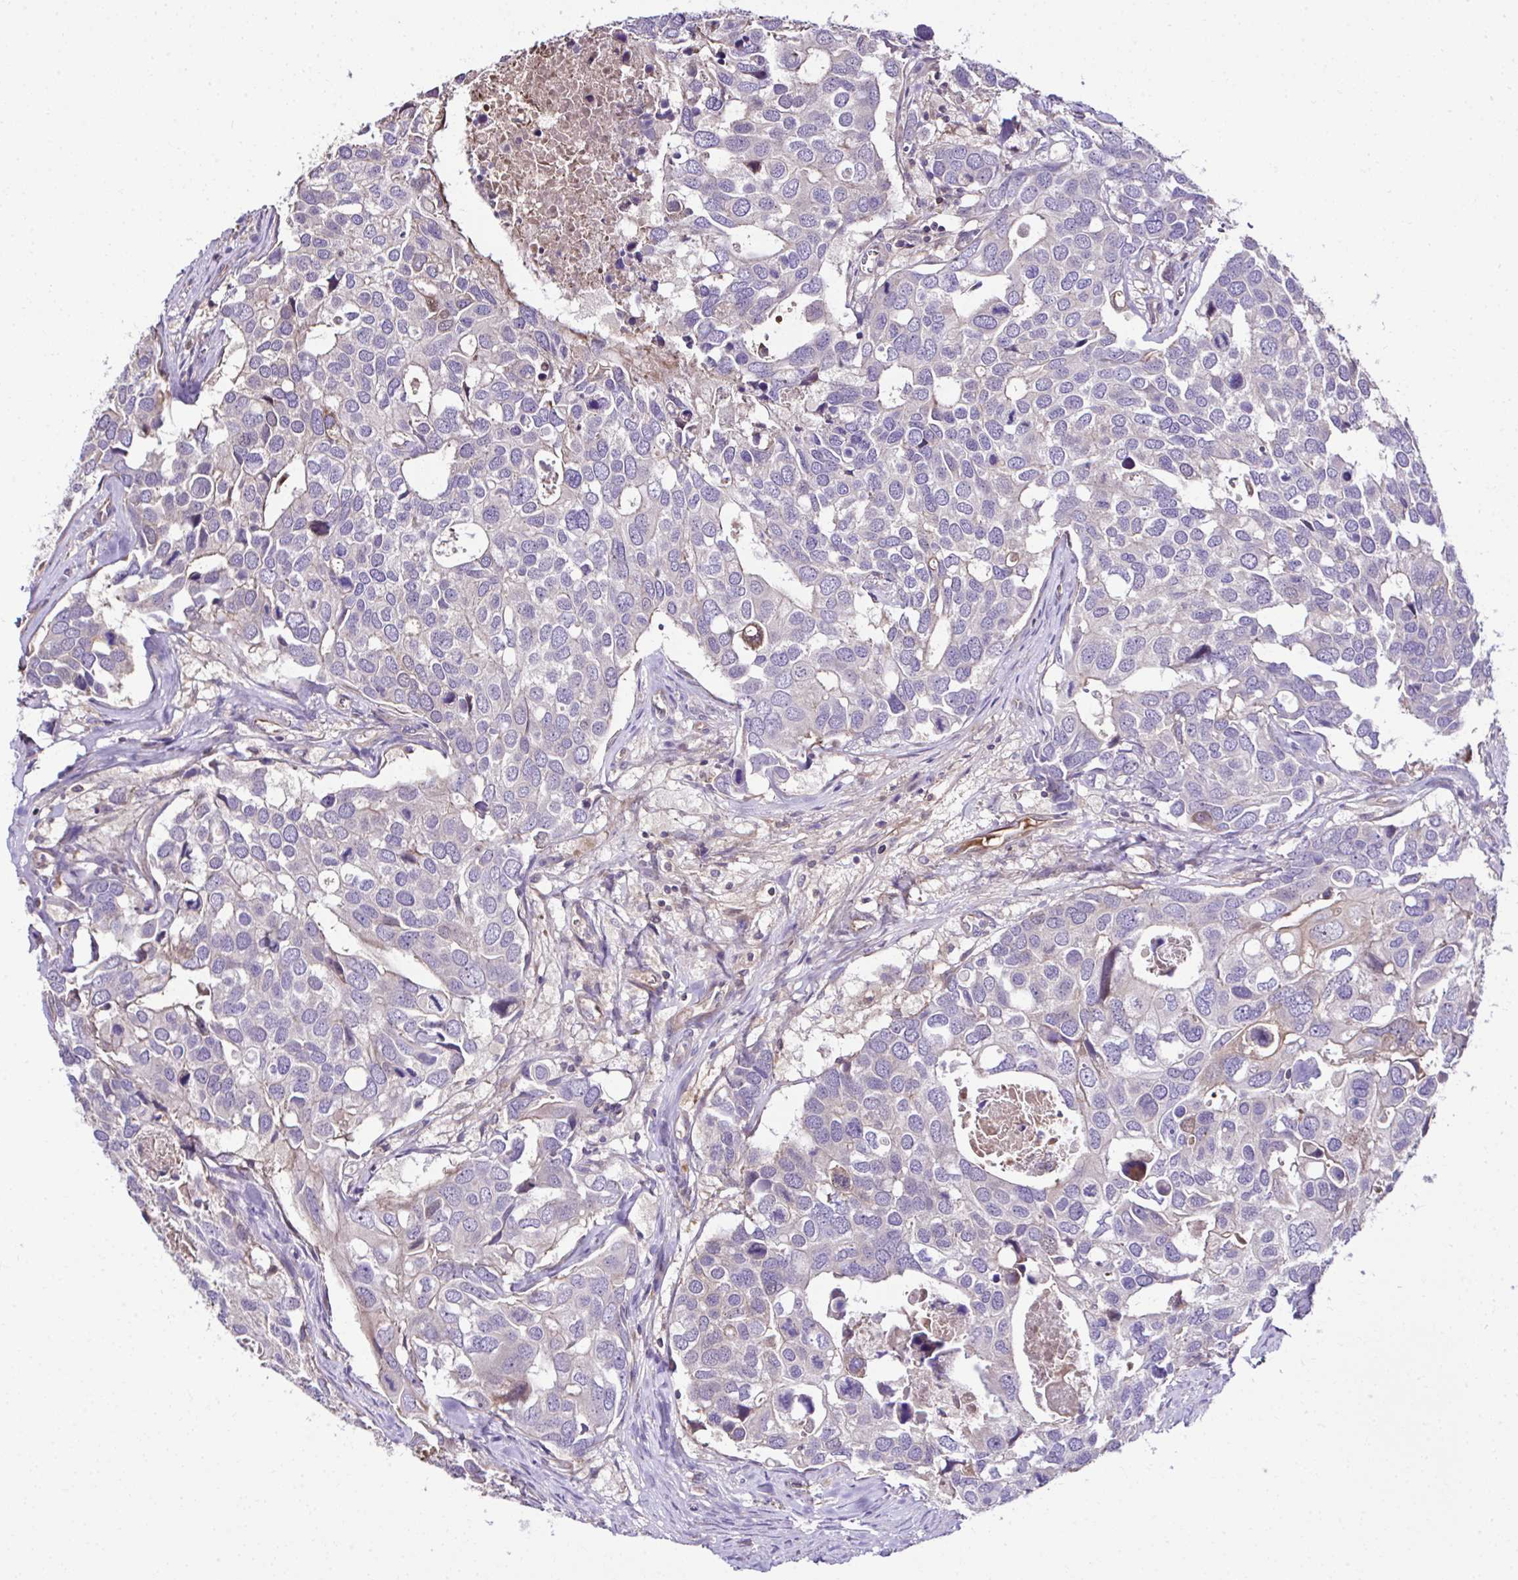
{"staining": {"intensity": "negative", "quantity": "none", "location": "none"}, "tissue": "breast cancer", "cell_type": "Tumor cells", "image_type": "cancer", "snomed": [{"axis": "morphology", "description": "Duct carcinoma"}, {"axis": "topography", "description": "Breast"}], "caption": "A high-resolution micrograph shows IHC staining of breast infiltrating ductal carcinoma, which shows no significant expression in tumor cells. (DAB immunohistochemistry (IHC), high magnification).", "gene": "CCDC85C", "patient": {"sex": "female", "age": 83}}